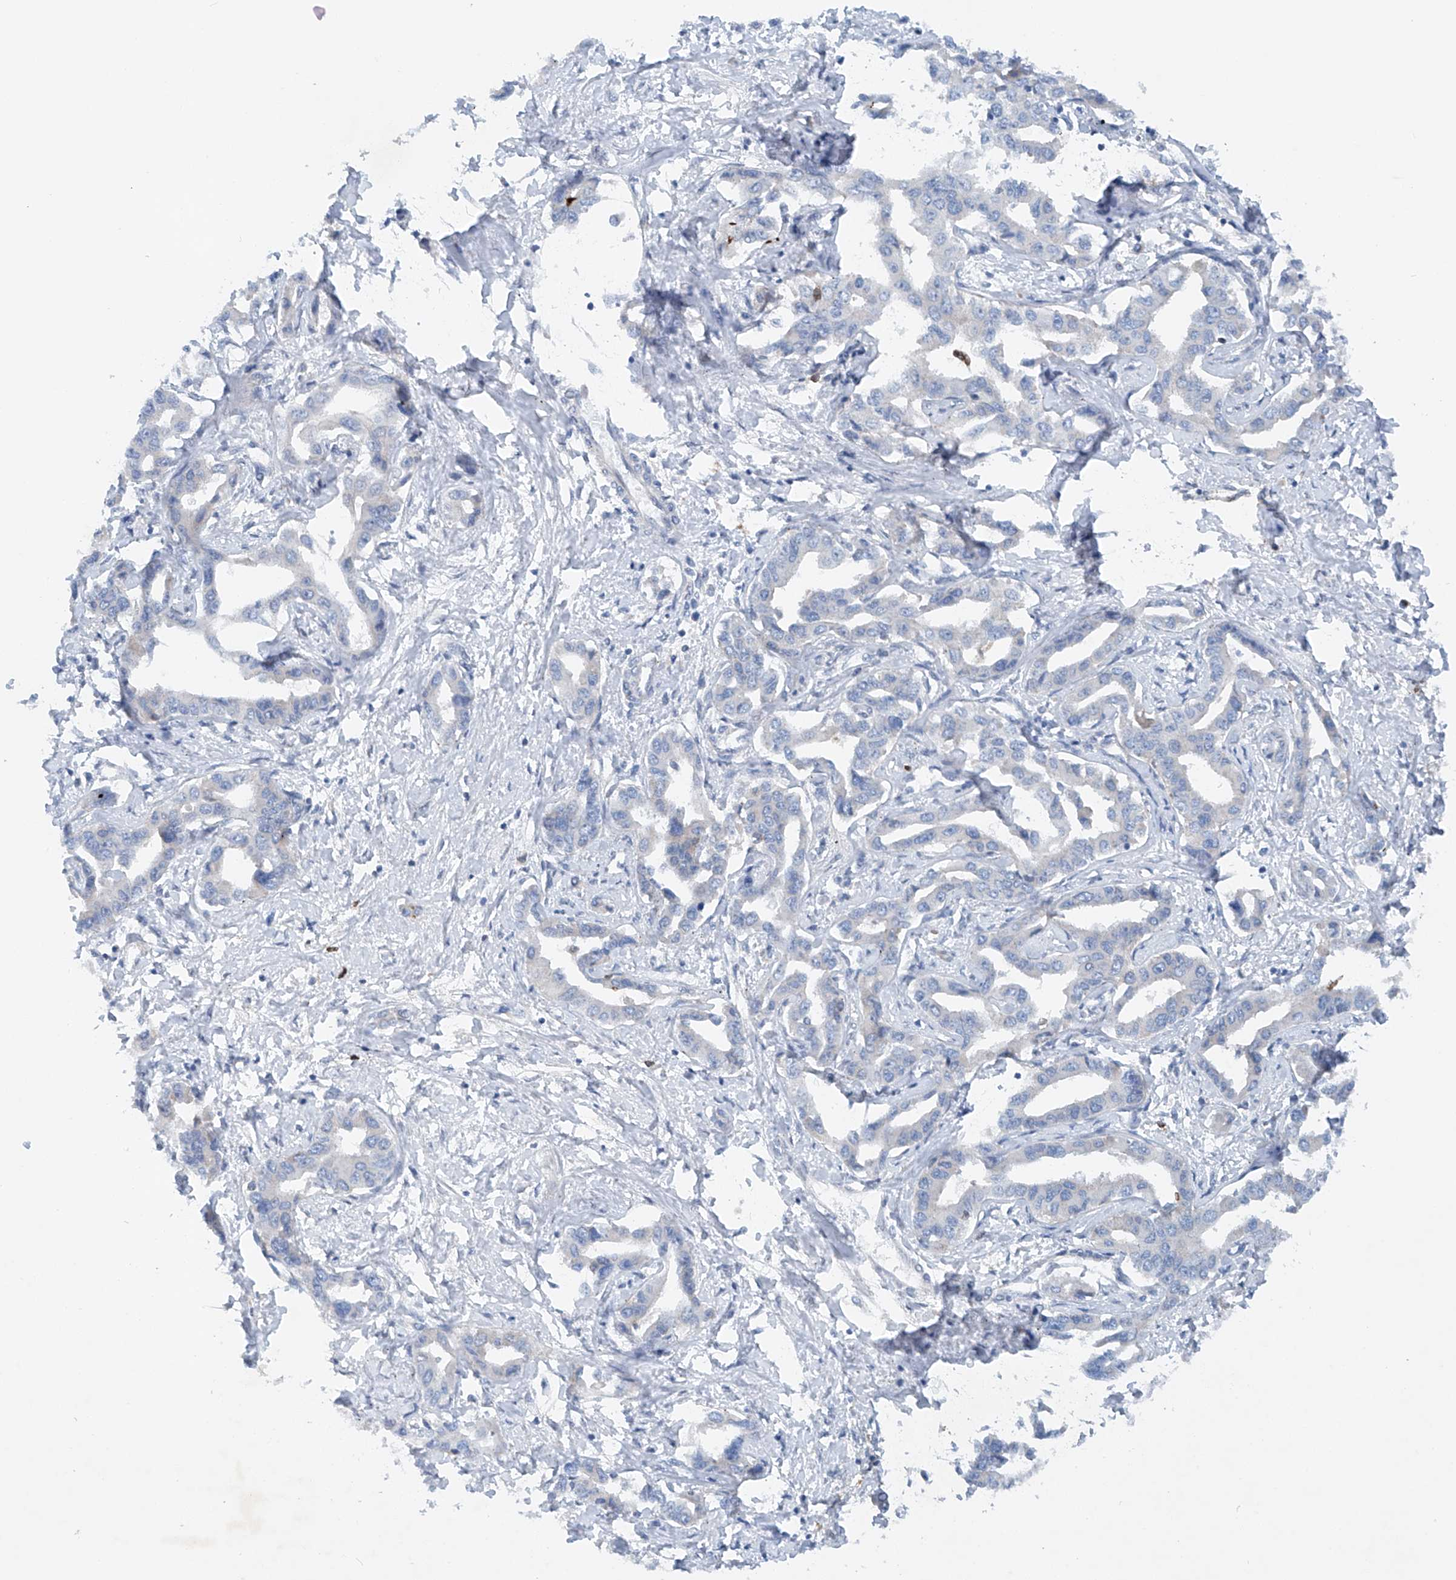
{"staining": {"intensity": "negative", "quantity": "none", "location": "none"}, "tissue": "liver cancer", "cell_type": "Tumor cells", "image_type": "cancer", "snomed": [{"axis": "morphology", "description": "Cholangiocarcinoma"}, {"axis": "topography", "description": "Liver"}], "caption": "DAB (3,3'-diaminobenzidine) immunohistochemical staining of human liver cancer displays no significant expression in tumor cells.", "gene": "CEP85L", "patient": {"sex": "male", "age": 59}}